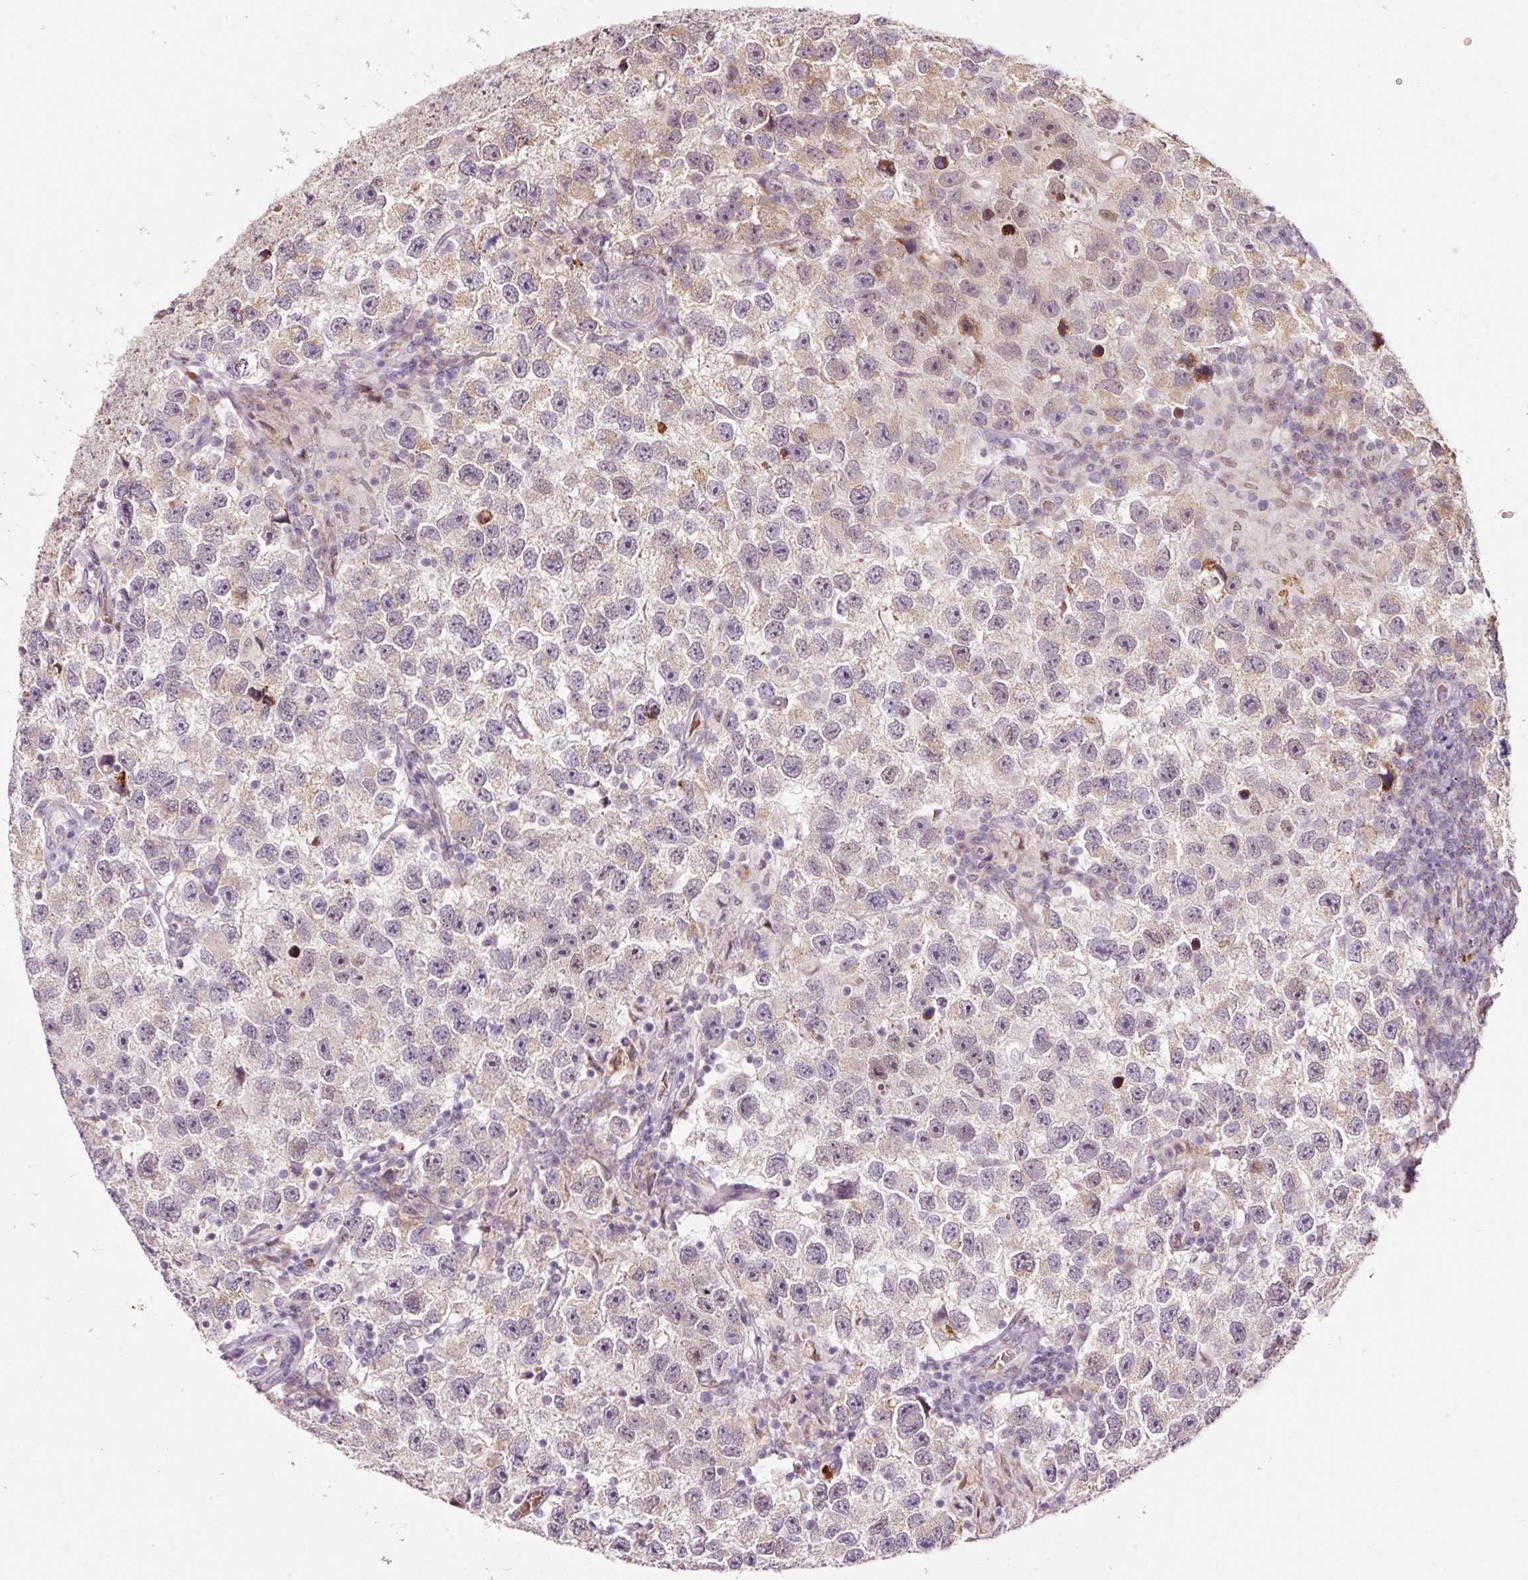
{"staining": {"intensity": "weak", "quantity": "25%-75%", "location": "cytoplasmic/membranous"}, "tissue": "testis cancer", "cell_type": "Tumor cells", "image_type": "cancer", "snomed": [{"axis": "morphology", "description": "Seminoma, NOS"}, {"axis": "topography", "description": "Testis"}], "caption": "The immunohistochemical stain labels weak cytoplasmic/membranous staining in tumor cells of testis cancer (seminoma) tissue. (DAB (3,3'-diaminobenzidine) IHC, brown staining for protein, blue staining for nuclei).", "gene": "ZNF460", "patient": {"sex": "male", "age": 26}}